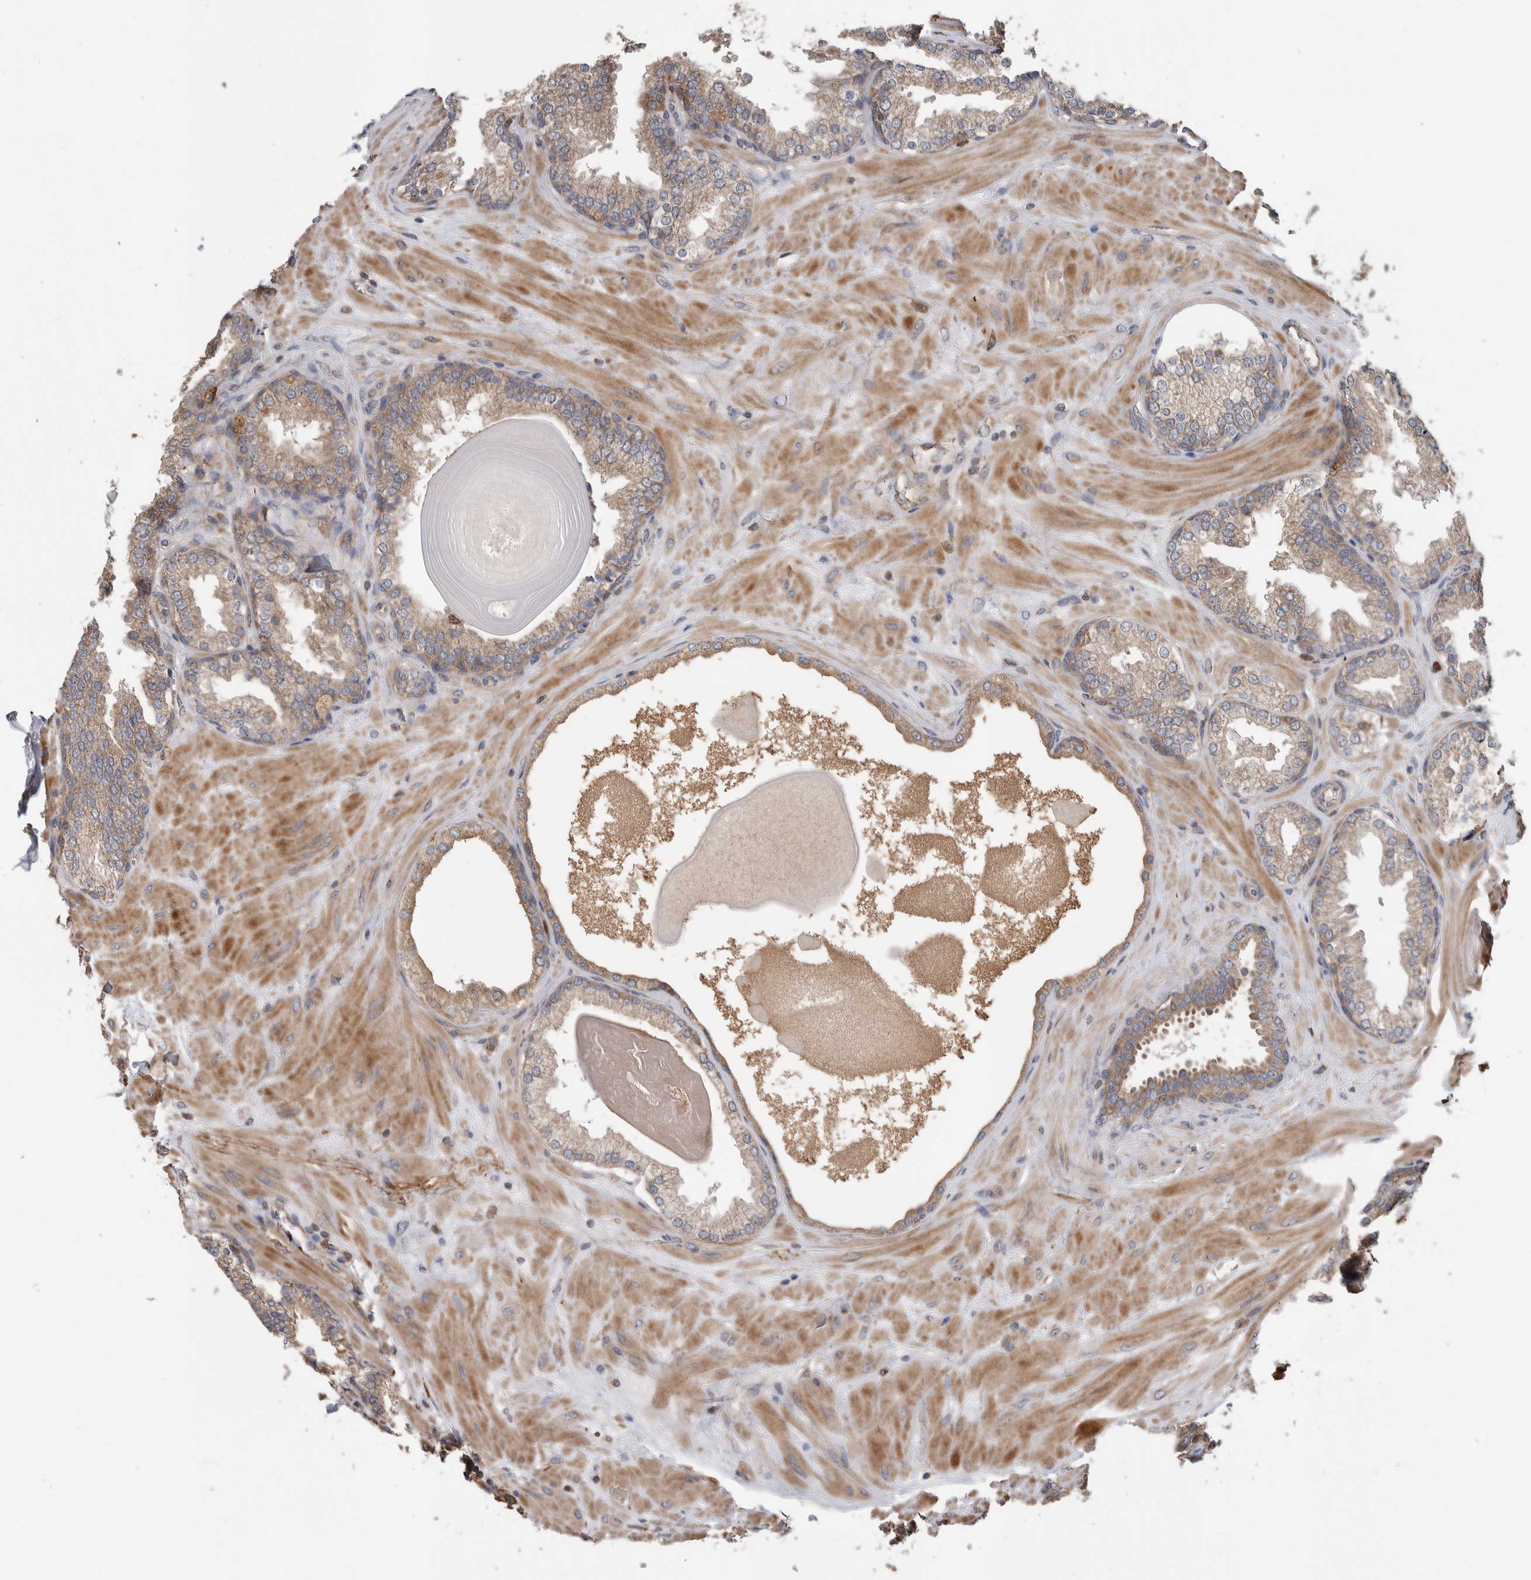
{"staining": {"intensity": "weak", "quantity": ">75%", "location": "cytoplasmic/membranous"}, "tissue": "prostate", "cell_type": "Glandular cells", "image_type": "normal", "snomed": [{"axis": "morphology", "description": "Normal tissue, NOS"}, {"axis": "topography", "description": "Prostate"}], "caption": "Immunohistochemical staining of normal prostate demonstrates >75% levels of weak cytoplasmic/membranous protein staining in about >75% of glandular cells.", "gene": "SDCBP", "patient": {"sex": "male", "age": 51}}